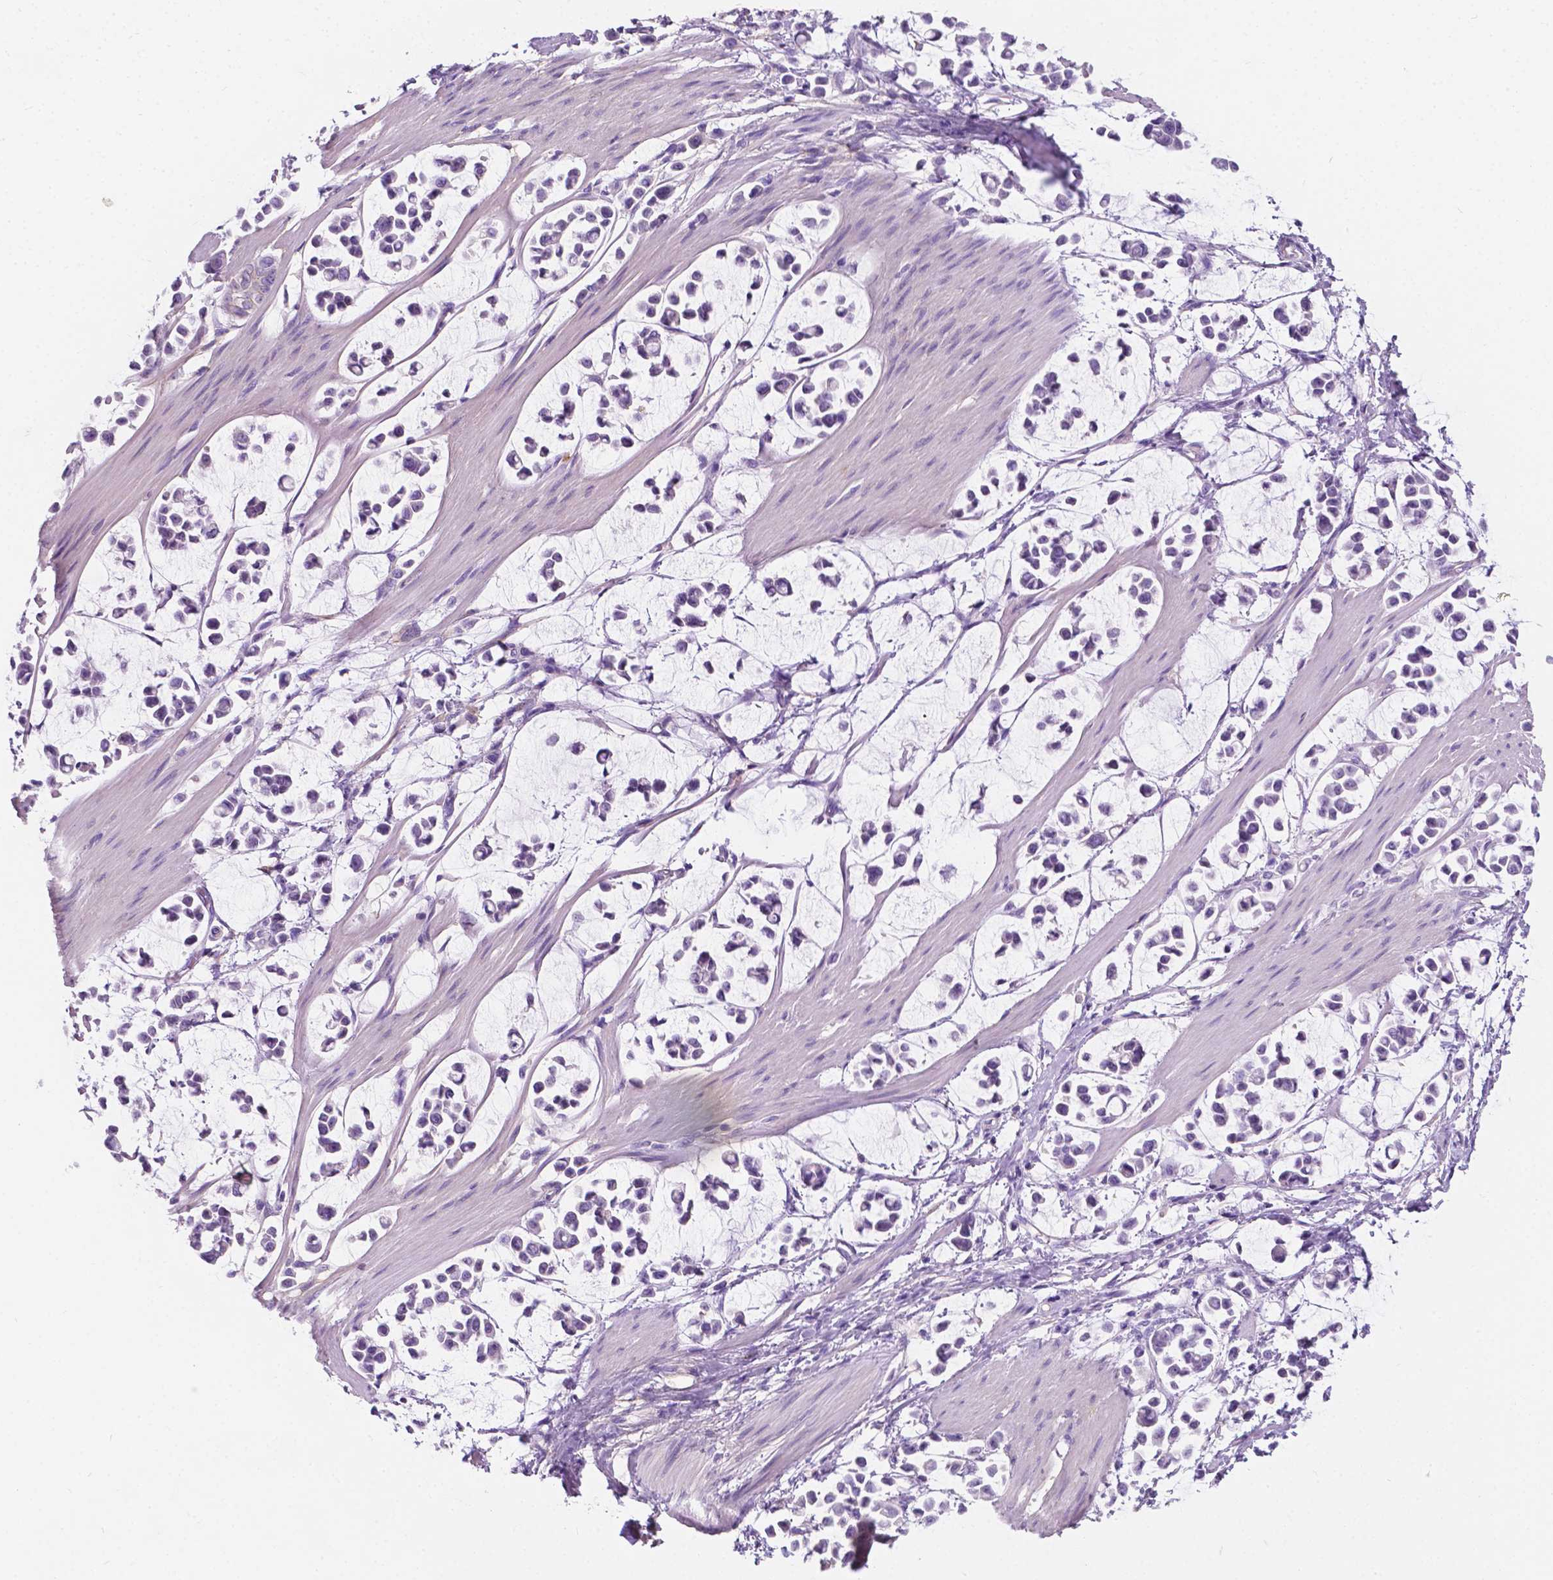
{"staining": {"intensity": "negative", "quantity": "none", "location": "none"}, "tissue": "stomach cancer", "cell_type": "Tumor cells", "image_type": "cancer", "snomed": [{"axis": "morphology", "description": "Adenocarcinoma, NOS"}, {"axis": "topography", "description": "Stomach"}], "caption": "Tumor cells are negative for protein expression in human stomach adenocarcinoma.", "gene": "GNAO1", "patient": {"sex": "male", "age": 82}}